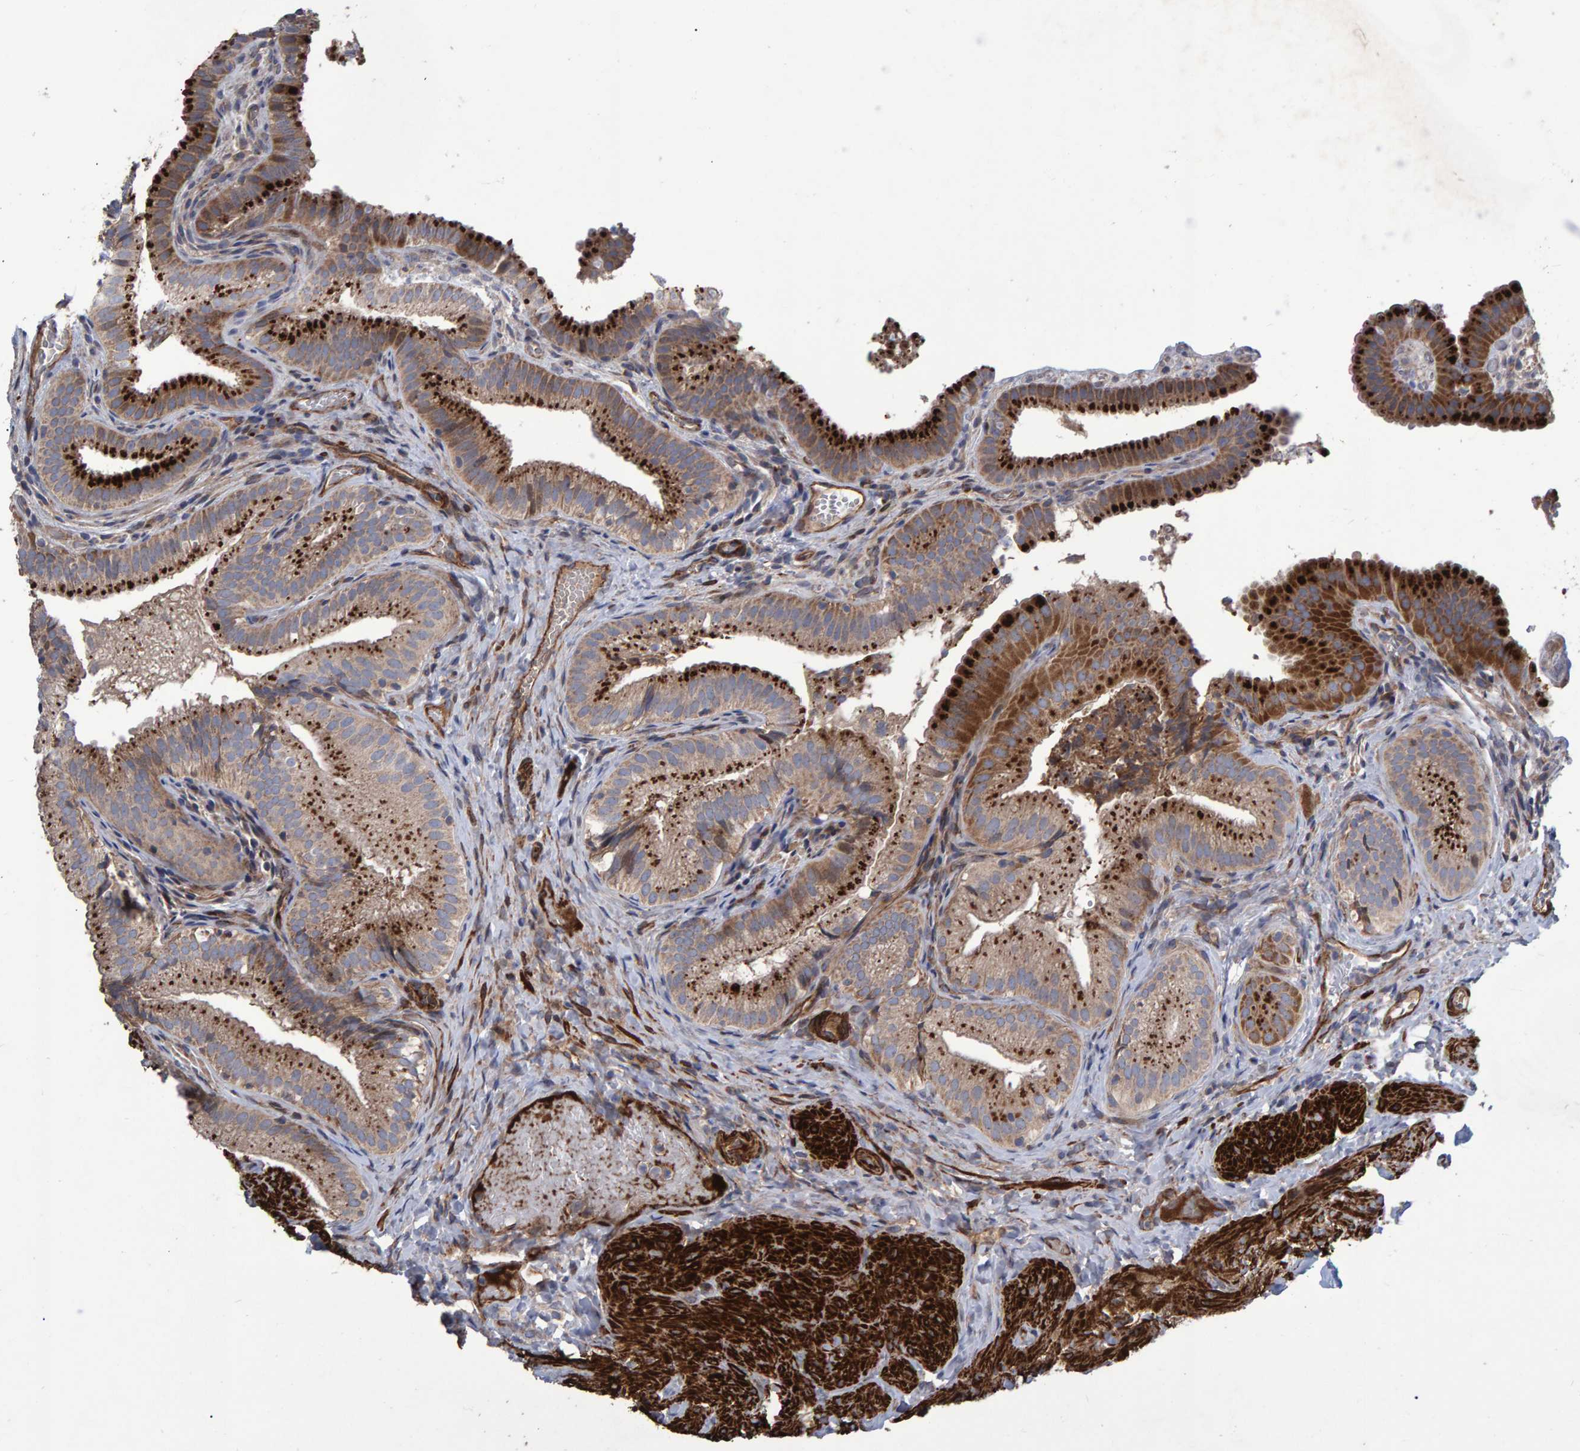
{"staining": {"intensity": "strong", "quantity": ">75%", "location": "cytoplasmic/membranous"}, "tissue": "gallbladder", "cell_type": "Glandular cells", "image_type": "normal", "snomed": [{"axis": "morphology", "description": "Normal tissue, NOS"}, {"axis": "topography", "description": "Gallbladder"}], "caption": "A histopathology image of gallbladder stained for a protein reveals strong cytoplasmic/membranous brown staining in glandular cells. (Stains: DAB in brown, nuclei in blue, Microscopy: brightfield microscopy at high magnification).", "gene": "SLIT2", "patient": {"sex": "female", "age": 30}}